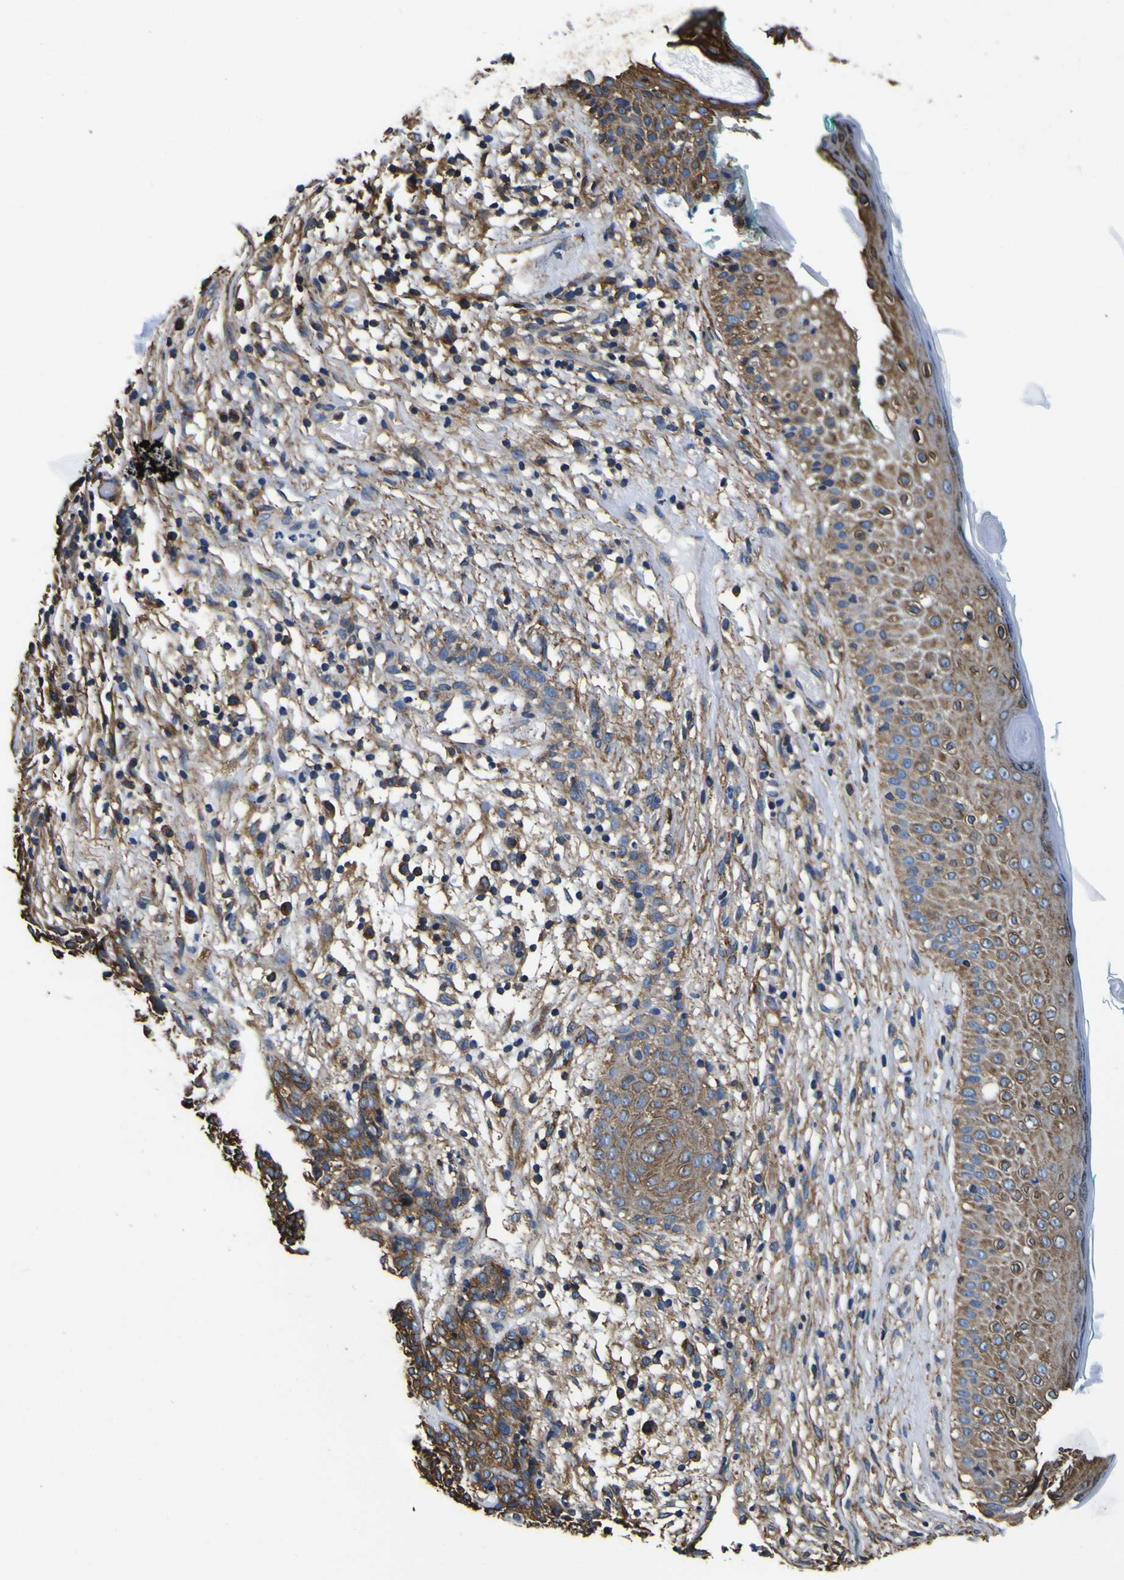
{"staining": {"intensity": "moderate", "quantity": ">75%", "location": "cytoplasmic/membranous"}, "tissue": "skin cancer", "cell_type": "Tumor cells", "image_type": "cancer", "snomed": [{"axis": "morphology", "description": "Basal cell carcinoma"}, {"axis": "topography", "description": "Skin"}], "caption": "Approximately >75% of tumor cells in skin cancer (basal cell carcinoma) exhibit moderate cytoplasmic/membranous protein positivity as visualized by brown immunohistochemical staining.", "gene": "TUBA1B", "patient": {"sex": "female", "age": 84}}